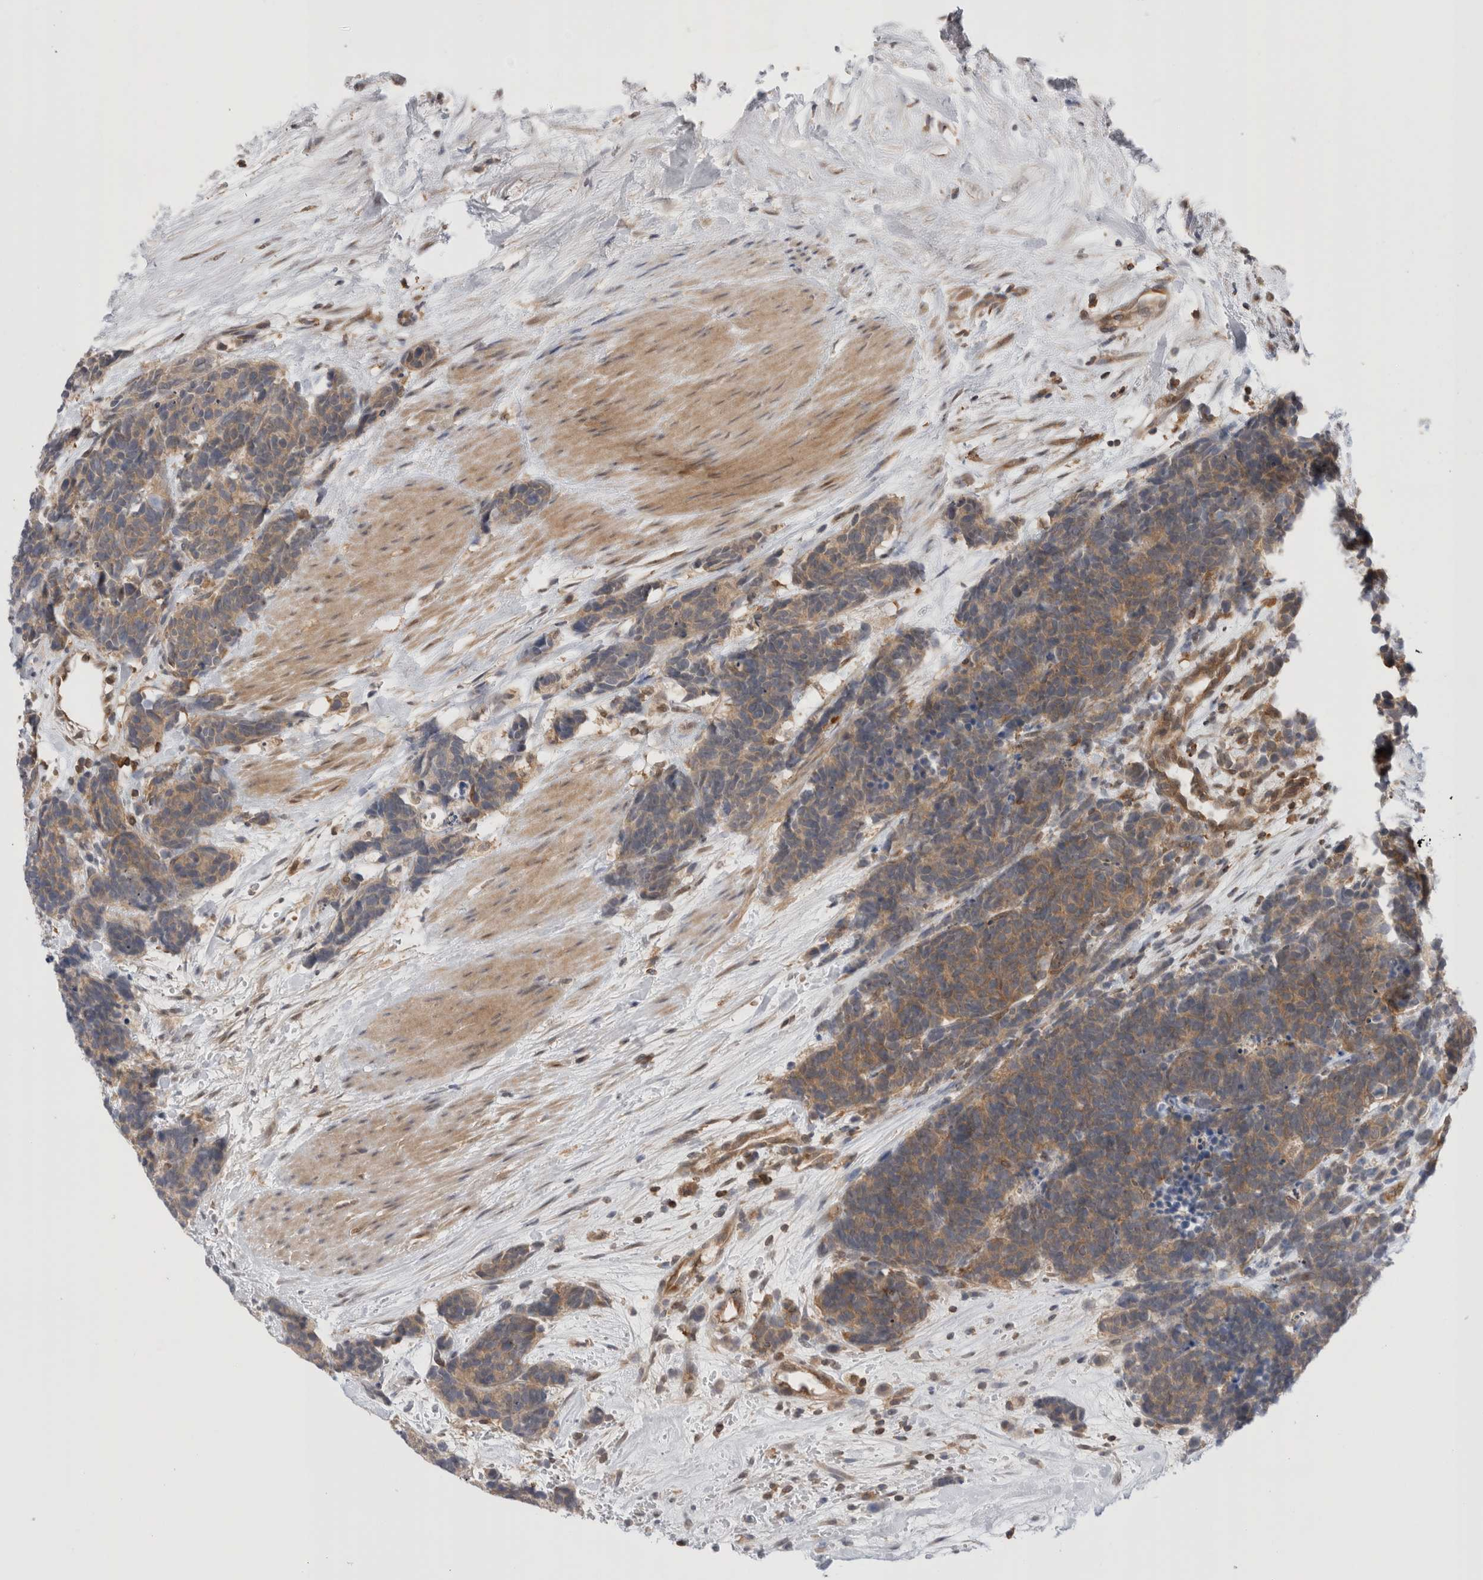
{"staining": {"intensity": "moderate", "quantity": ">75%", "location": "cytoplasmic/membranous"}, "tissue": "carcinoid", "cell_type": "Tumor cells", "image_type": "cancer", "snomed": [{"axis": "morphology", "description": "Carcinoma, NOS"}, {"axis": "morphology", "description": "Carcinoid, malignant, NOS"}, {"axis": "topography", "description": "Urinary bladder"}], "caption": "Immunohistochemical staining of human carcinoid exhibits medium levels of moderate cytoplasmic/membranous protein staining in approximately >75% of tumor cells. (DAB IHC, brown staining for protein, blue staining for nuclei).", "gene": "NFKB1", "patient": {"sex": "male", "age": 57}}